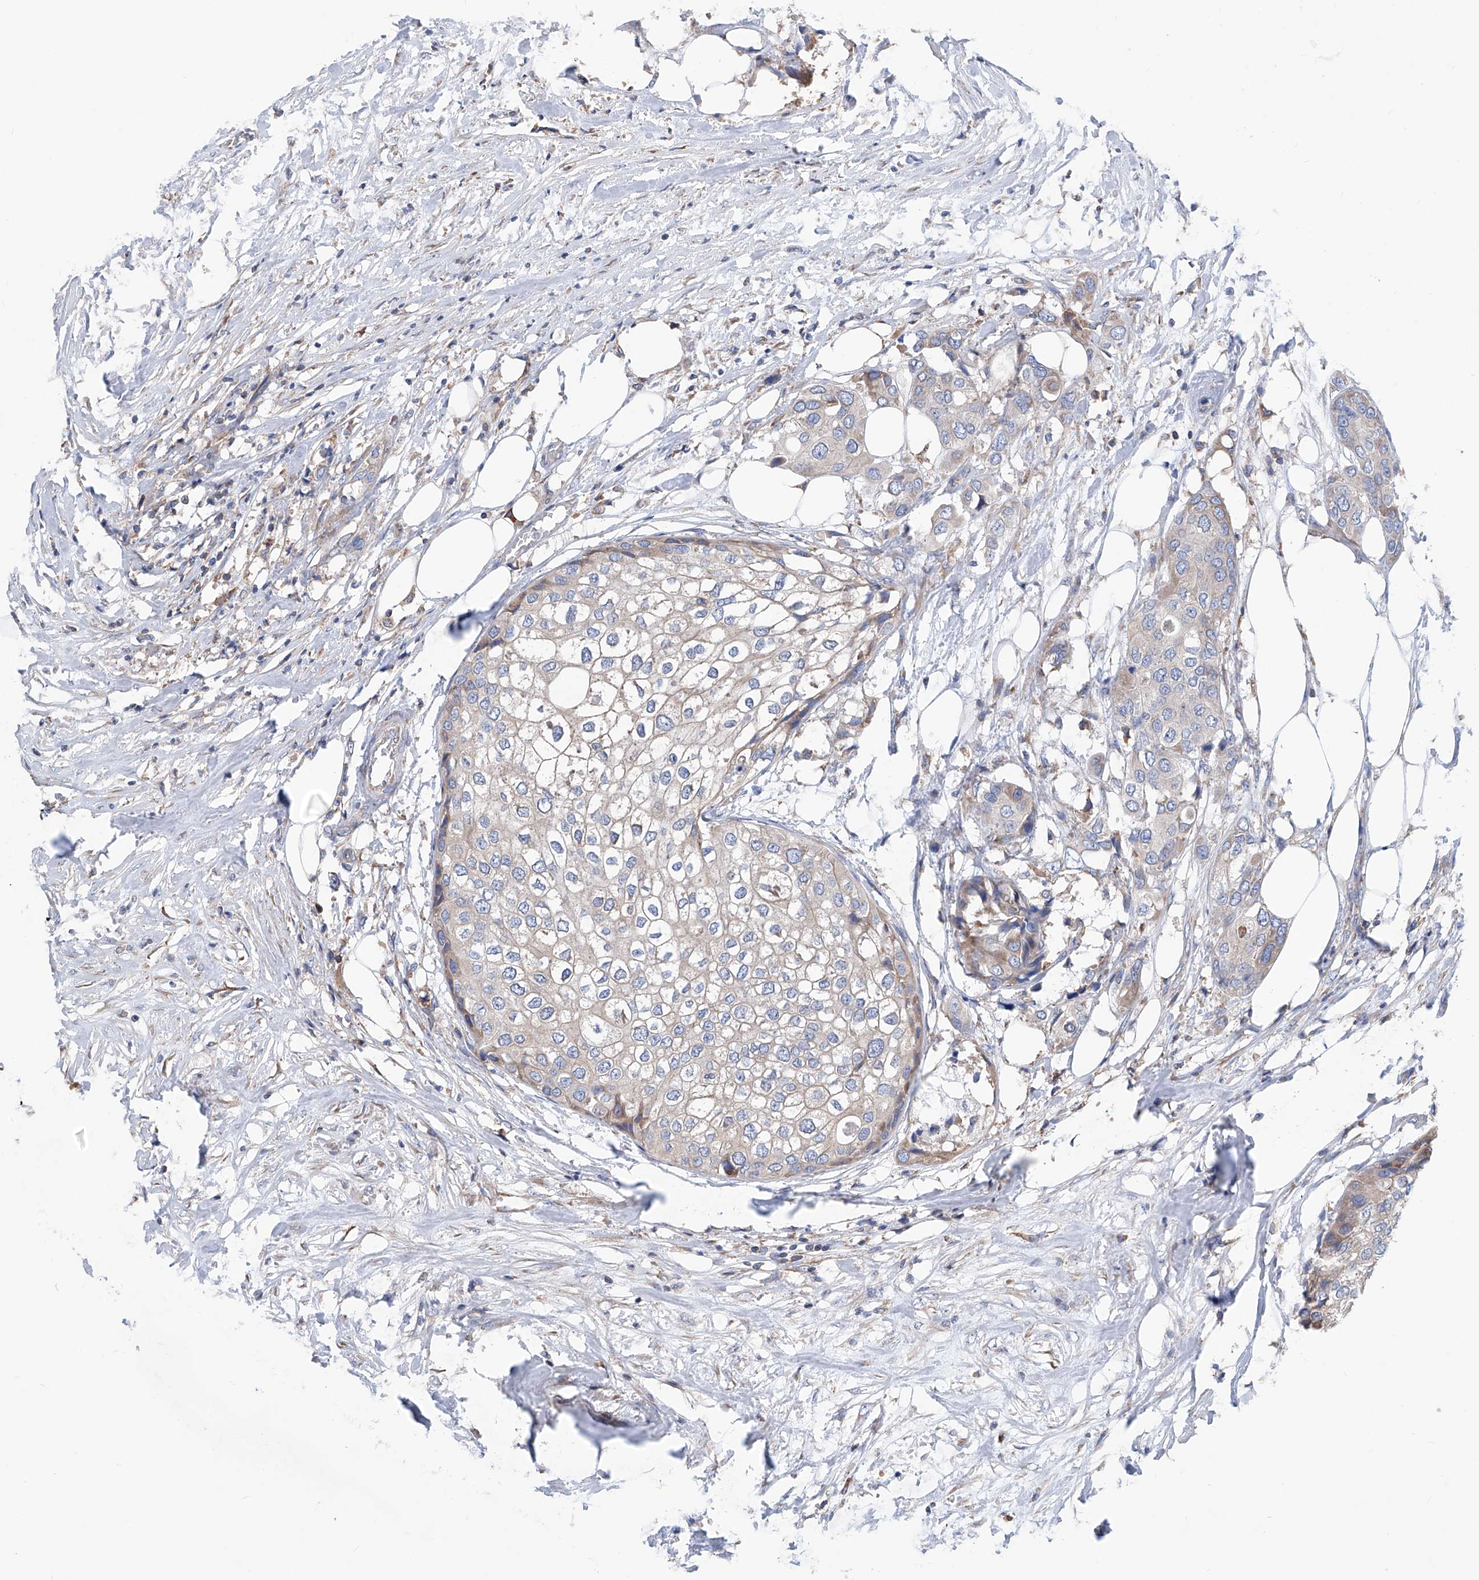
{"staining": {"intensity": "weak", "quantity": "<25%", "location": "cytoplasmic/membranous"}, "tissue": "urothelial cancer", "cell_type": "Tumor cells", "image_type": "cancer", "snomed": [{"axis": "morphology", "description": "Urothelial carcinoma, High grade"}, {"axis": "topography", "description": "Urinary bladder"}], "caption": "Immunohistochemistry histopathology image of neoplastic tissue: urothelial cancer stained with DAB (3,3'-diaminobenzidine) exhibits no significant protein positivity in tumor cells.", "gene": "MAD2L1", "patient": {"sex": "male", "age": 64}}